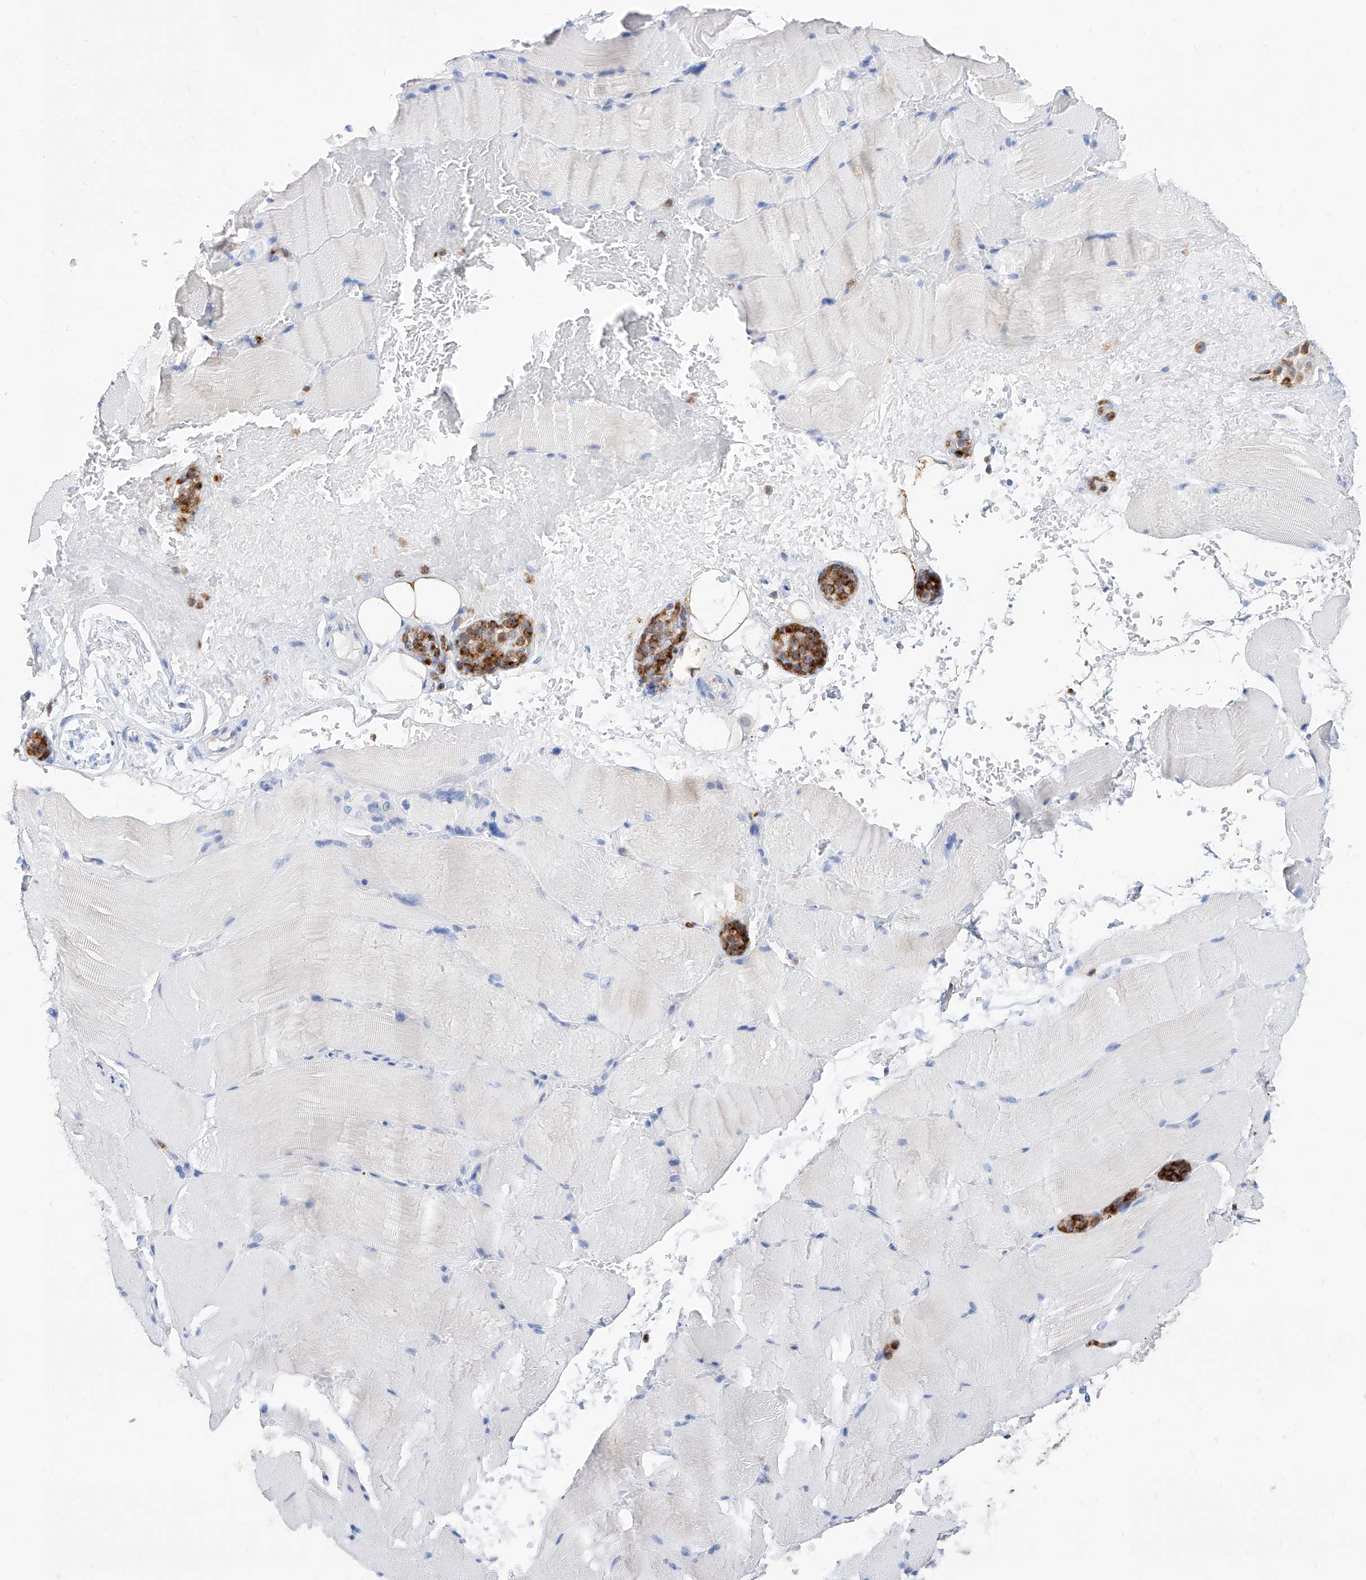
{"staining": {"intensity": "negative", "quantity": "none", "location": "none"}, "tissue": "skeletal muscle", "cell_type": "Myocytes", "image_type": "normal", "snomed": [{"axis": "morphology", "description": "Normal tissue, NOS"}, {"axis": "topography", "description": "Skeletal muscle"}, {"axis": "topography", "description": "Parathyroid gland"}], "caption": "Immunohistochemical staining of benign skeletal muscle demonstrates no significant staining in myocytes. (IHC, brightfield microscopy, high magnification).", "gene": "SLC25A29", "patient": {"sex": "female", "age": 37}}